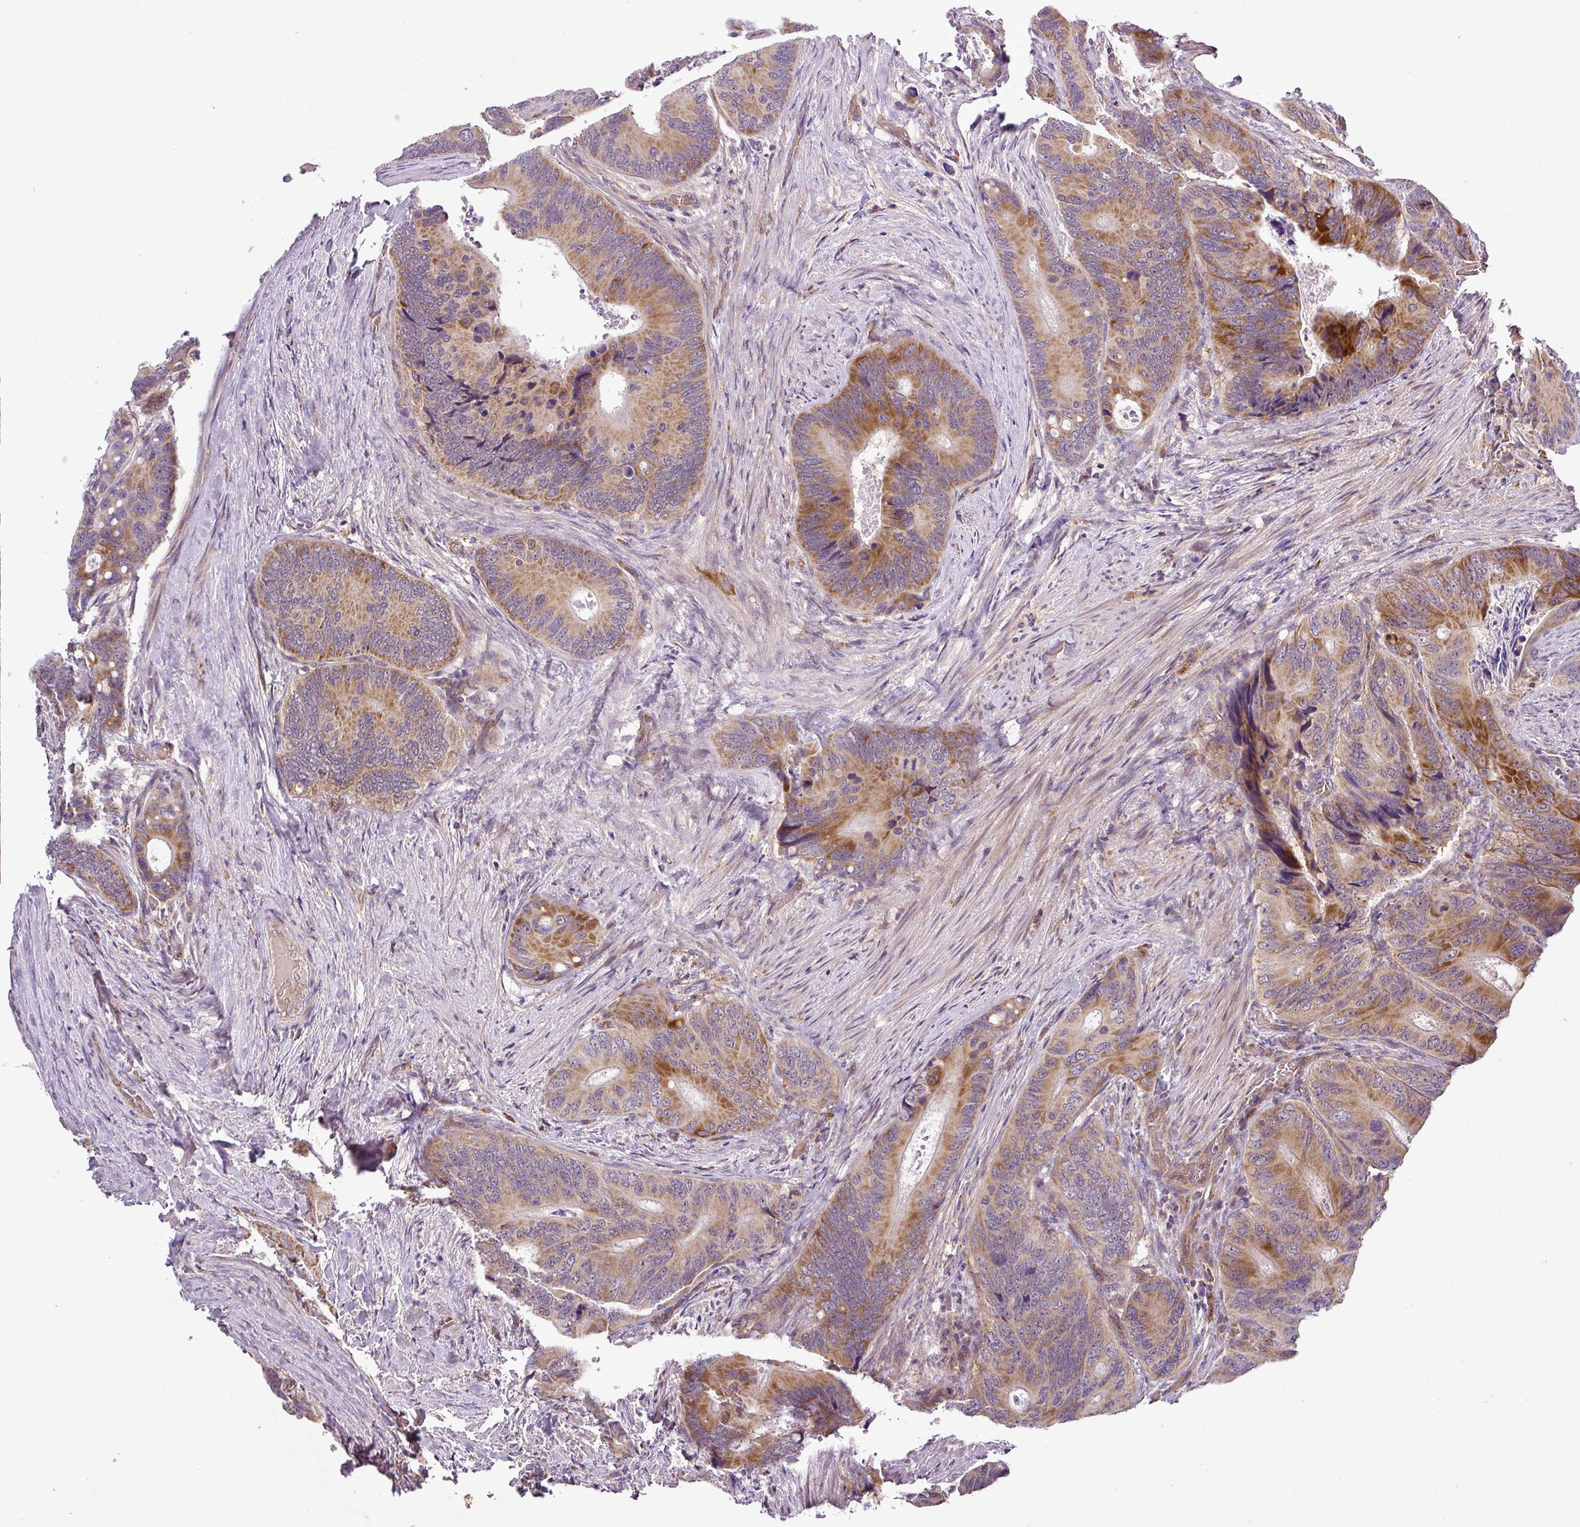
{"staining": {"intensity": "moderate", "quantity": ">75%", "location": "cytoplasmic/membranous"}, "tissue": "colorectal cancer", "cell_type": "Tumor cells", "image_type": "cancer", "snomed": [{"axis": "morphology", "description": "Adenocarcinoma, NOS"}, {"axis": "topography", "description": "Colon"}], "caption": "Moderate cytoplasmic/membranous positivity is appreciated in approximately >75% of tumor cells in colorectal adenocarcinoma.", "gene": "ZNF513", "patient": {"sex": "male", "age": 84}}